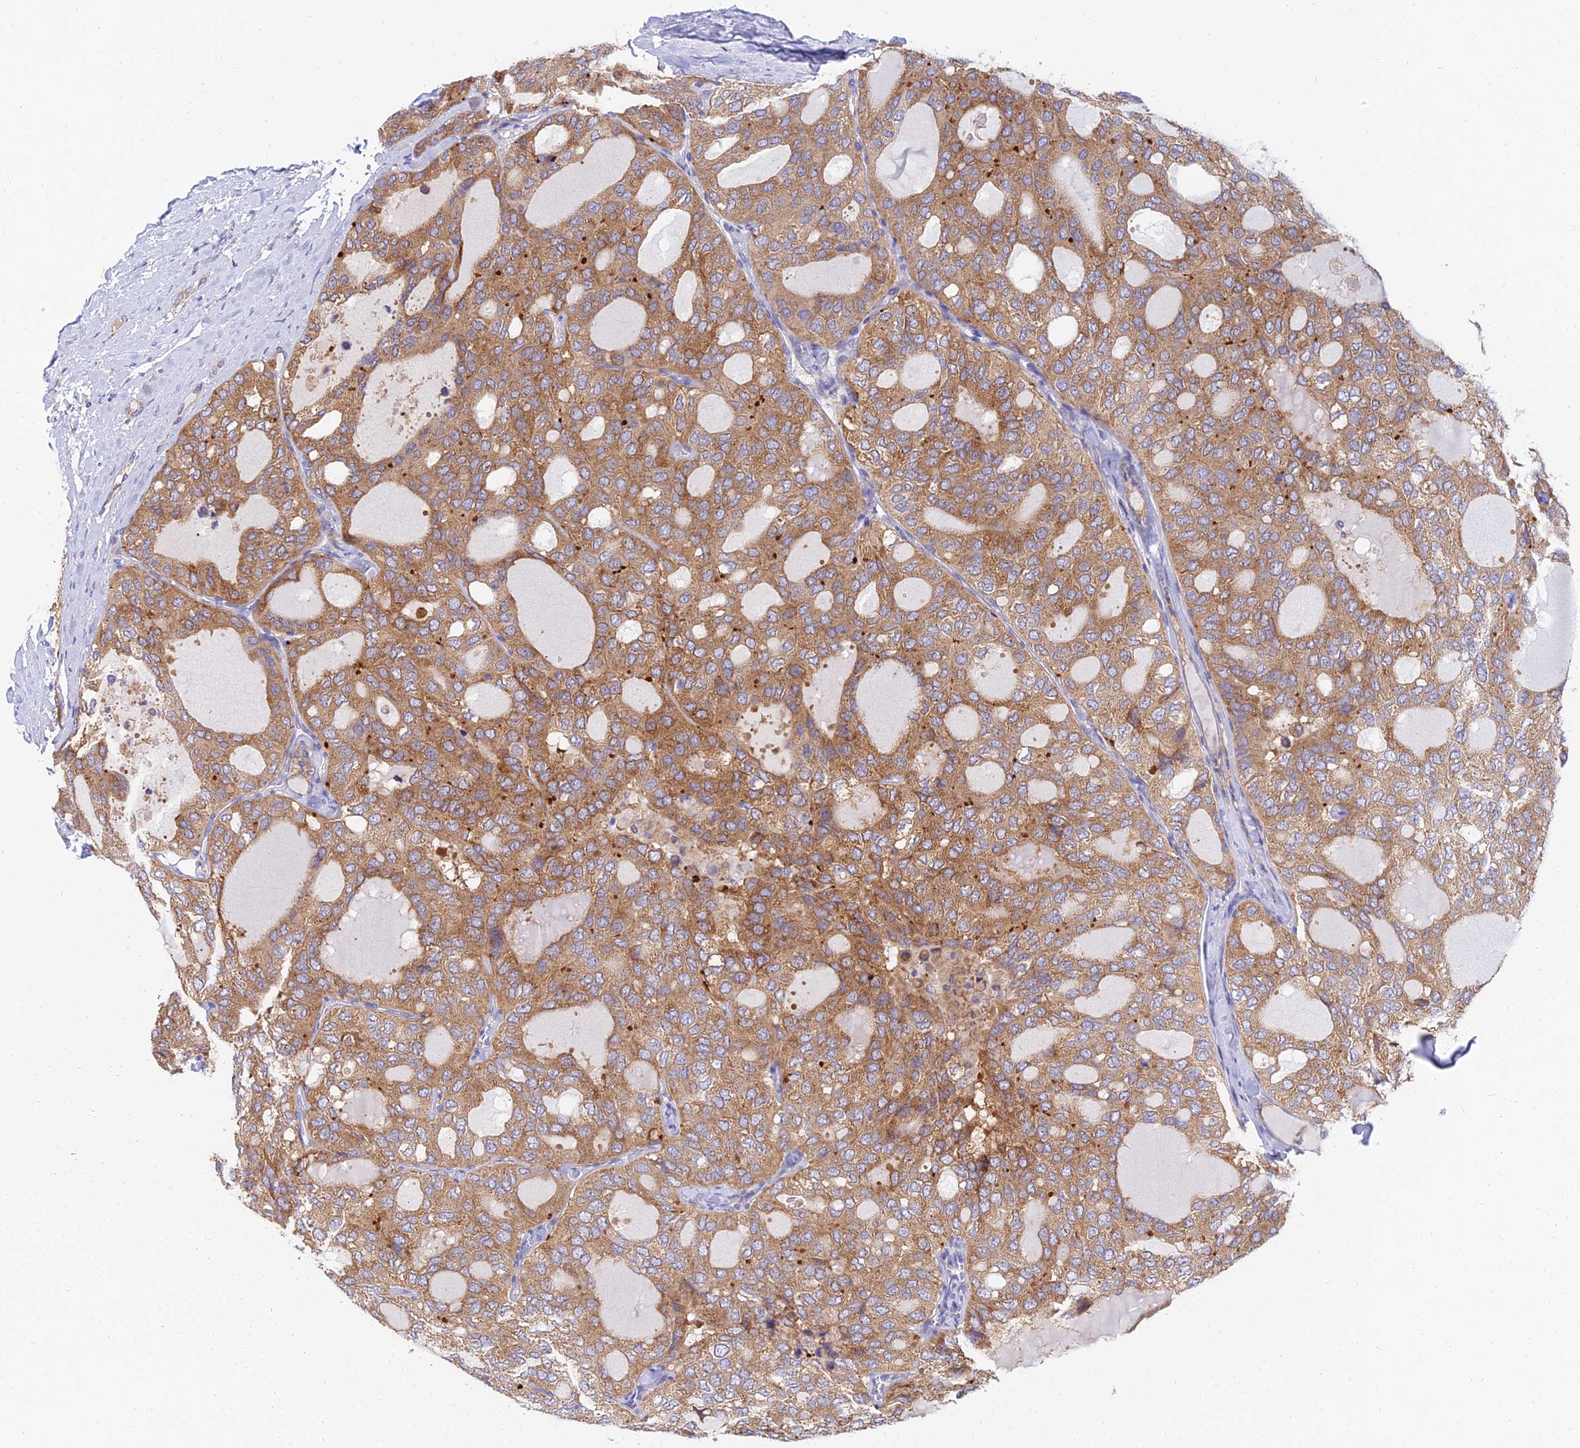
{"staining": {"intensity": "moderate", "quantity": ">75%", "location": "cytoplasmic/membranous"}, "tissue": "thyroid cancer", "cell_type": "Tumor cells", "image_type": "cancer", "snomed": [{"axis": "morphology", "description": "Follicular adenoma carcinoma, NOS"}, {"axis": "topography", "description": "Thyroid gland"}], "caption": "Thyroid follicular adenoma carcinoma stained with a protein marker reveals moderate staining in tumor cells.", "gene": "ARL8B", "patient": {"sex": "male", "age": 75}}